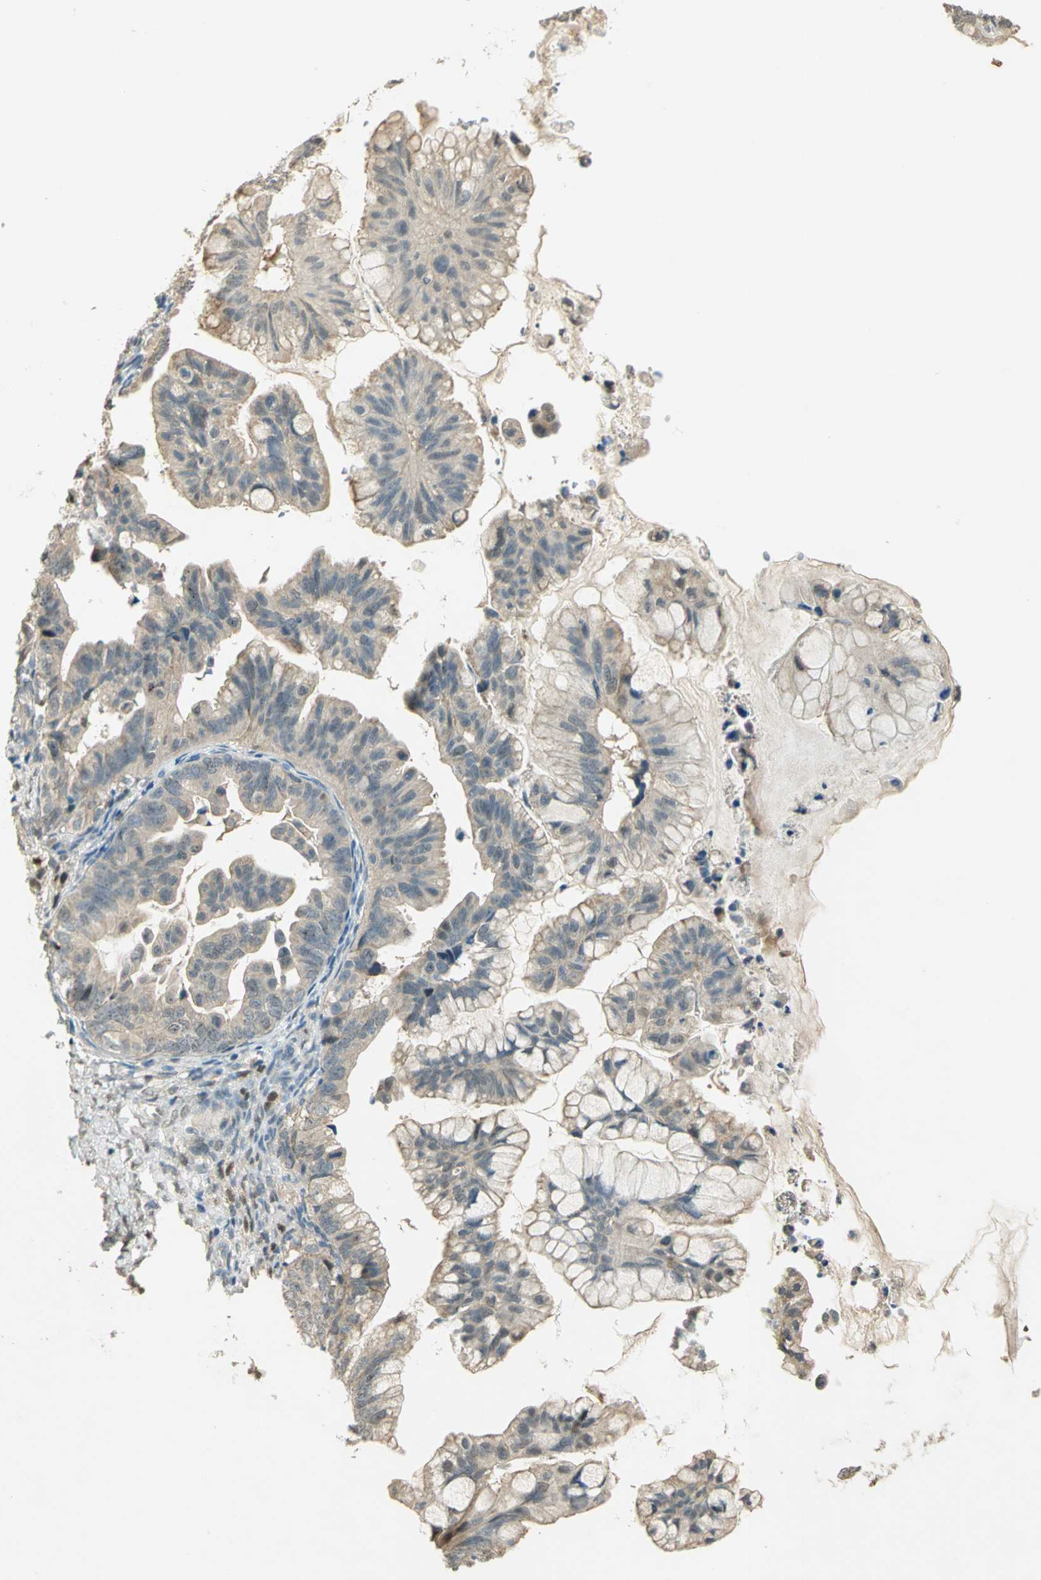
{"staining": {"intensity": "weak", "quantity": ">75%", "location": "cytoplasmic/membranous"}, "tissue": "ovarian cancer", "cell_type": "Tumor cells", "image_type": "cancer", "snomed": [{"axis": "morphology", "description": "Cystadenocarcinoma, mucinous, NOS"}, {"axis": "topography", "description": "Ovary"}], "caption": "This image displays immunohistochemistry (IHC) staining of human ovarian cancer, with low weak cytoplasmic/membranous expression in about >75% of tumor cells.", "gene": "BIRC2", "patient": {"sex": "female", "age": 36}}